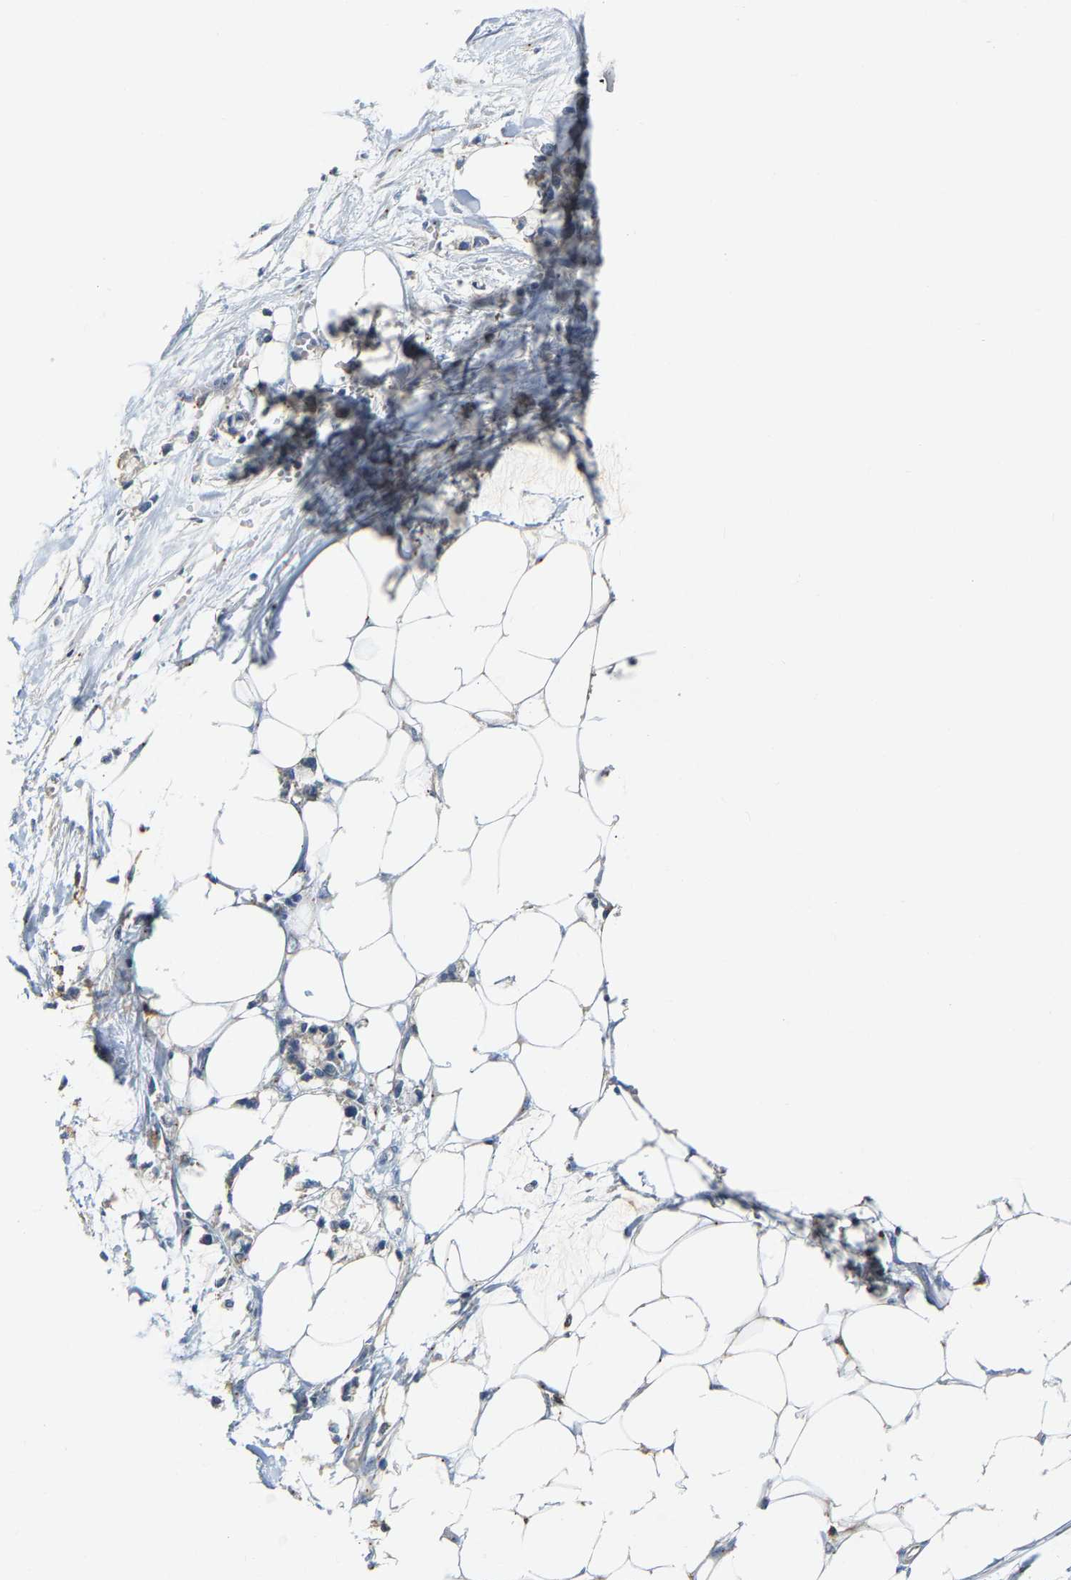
{"staining": {"intensity": "negative", "quantity": "none", "location": "none"}, "tissue": "adipose tissue", "cell_type": "Adipocytes", "image_type": "normal", "snomed": [{"axis": "morphology", "description": "Normal tissue, NOS"}, {"axis": "morphology", "description": "Adenocarcinoma, NOS"}, {"axis": "topography", "description": "Colon"}, {"axis": "topography", "description": "Peripheral nerve tissue"}], "caption": "Human adipose tissue stained for a protein using immunohistochemistry displays no staining in adipocytes.", "gene": "PCNT", "patient": {"sex": "male", "age": 14}}